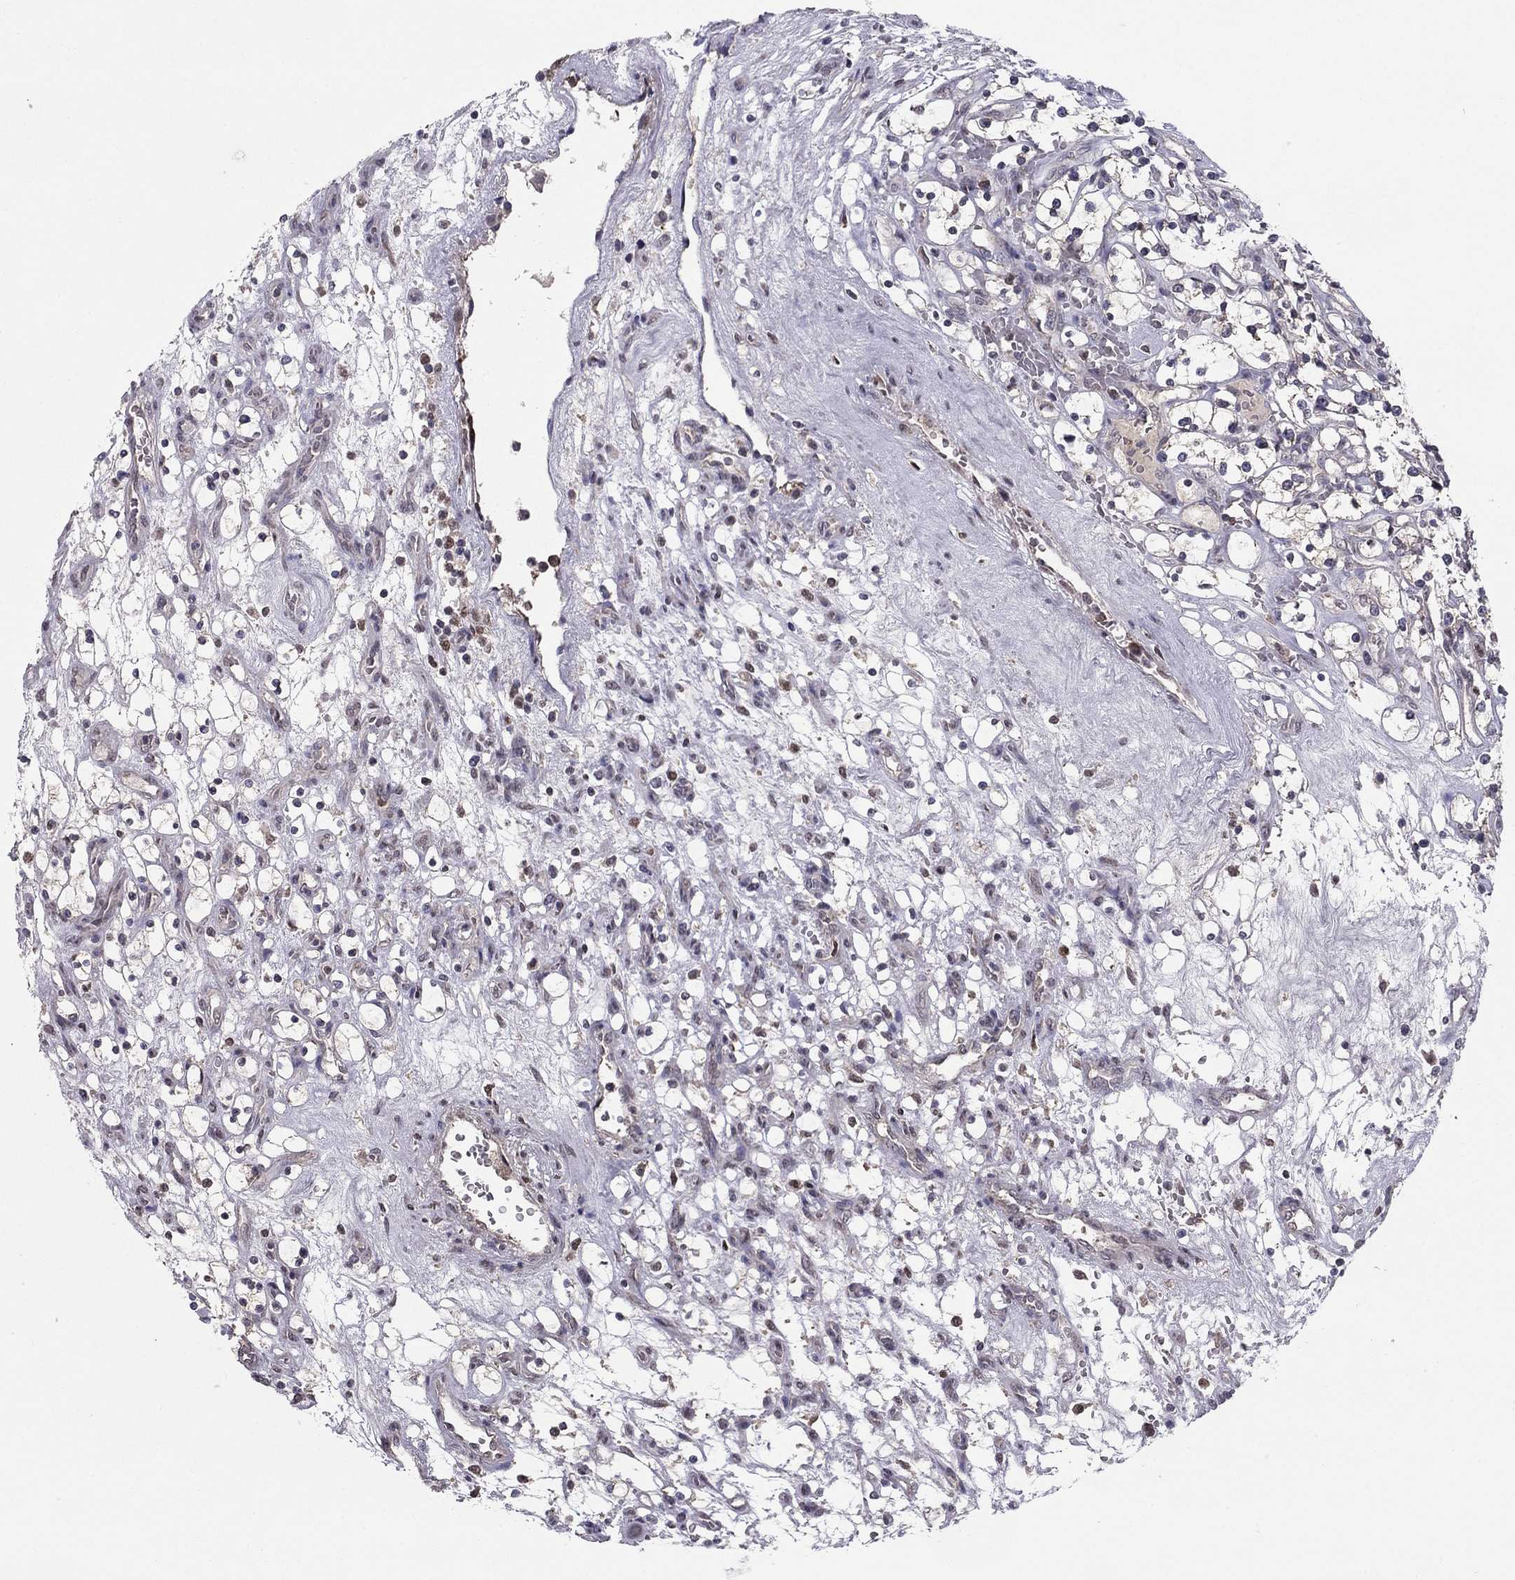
{"staining": {"intensity": "negative", "quantity": "none", "location": "none"}, "tissue": "renal cancer", "cell_type": "Tumor cells", "image_type": "cancer", "snomed": [{"axis": "morphology", "description": "Adenocarcinoma, NOS"}, {"axis": "topography", "description": "Kidney"}], "caption": "Immunohistochemistry photomicrograph of neoplastic tissue: renal adenocarcinoma stained with DAB (3,3'-diaminobenzidine) shows no significant protein staining in tumor cells.", "gene": "HCN1", "patient": {"sex": "female", "age": 69}}